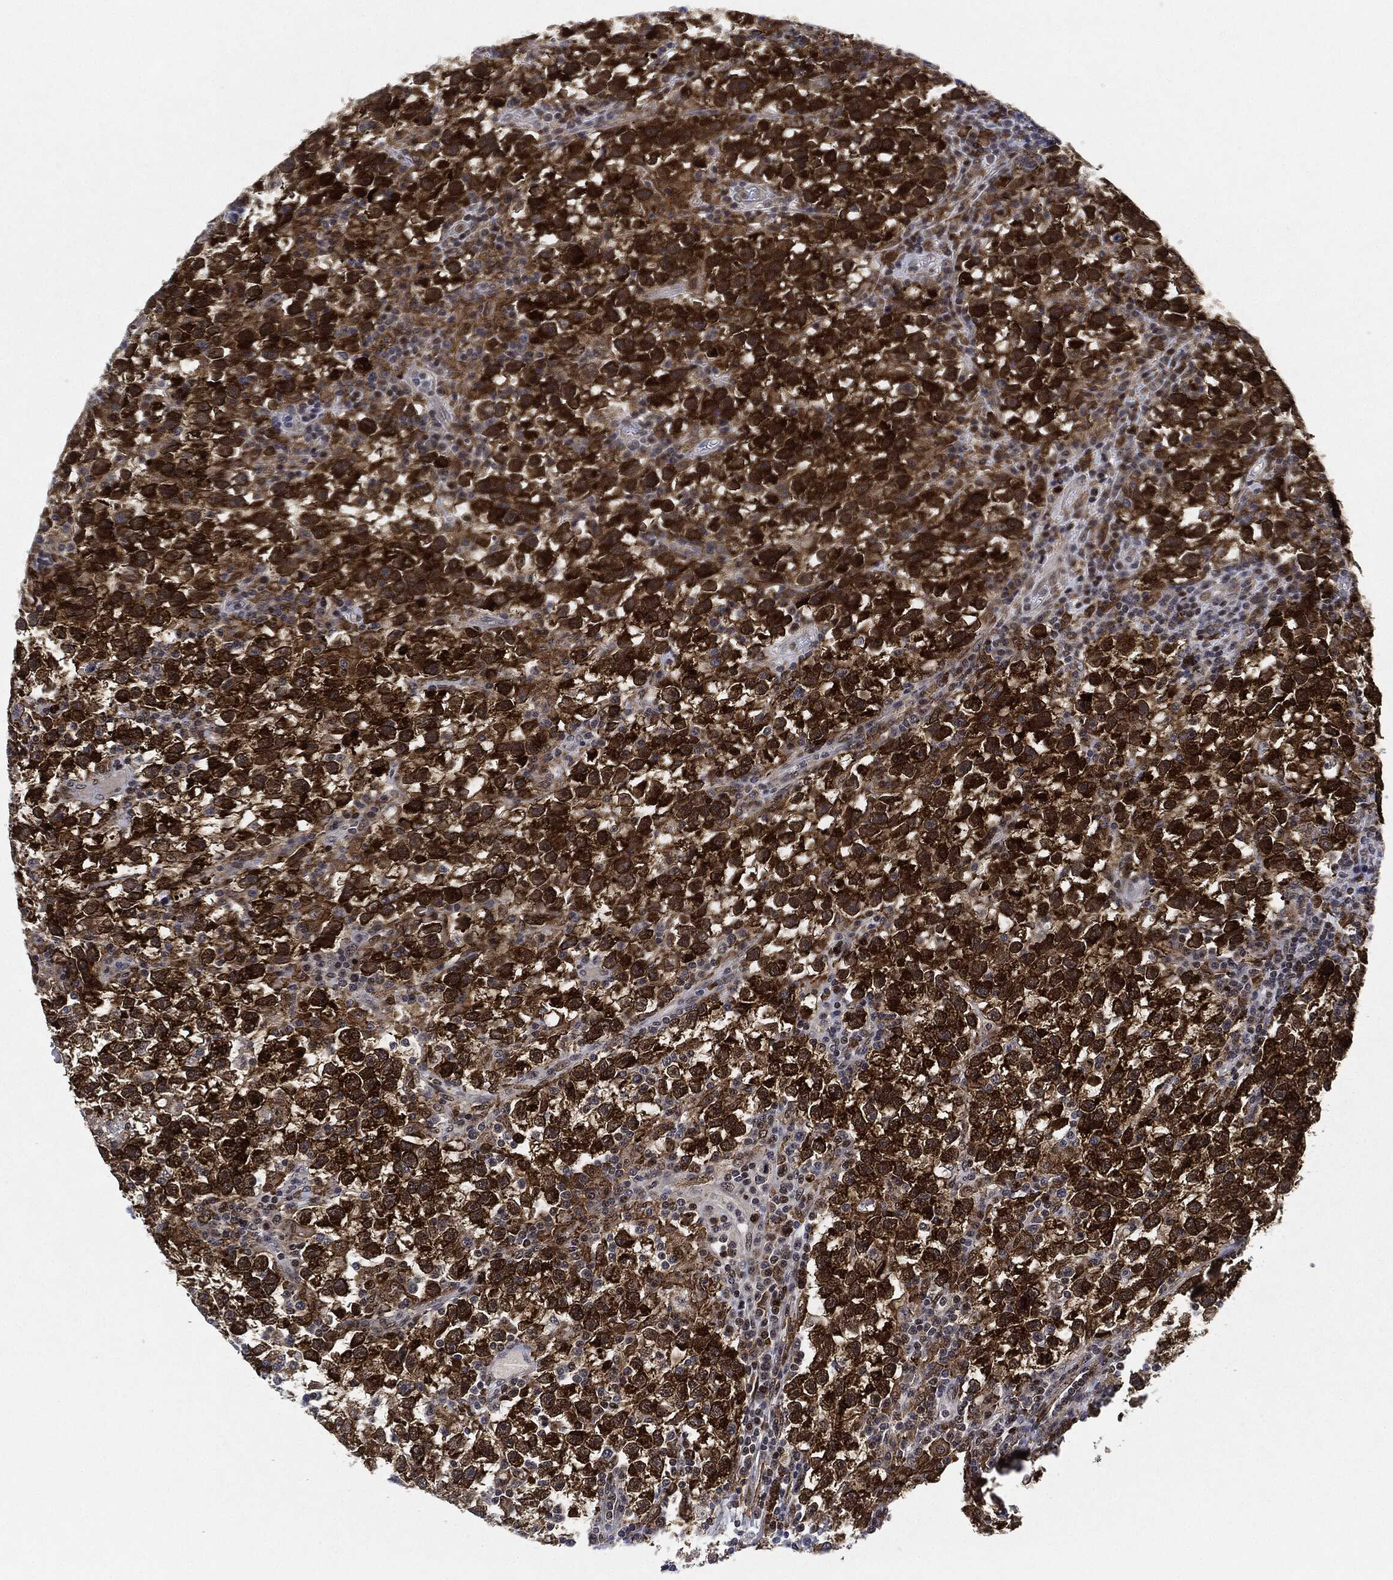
{"staining": {"intensity": "strong", "quantity": ">75%", "location": "cytoplasmic/membranous"}, "tissue": "testis cancer", "cell_type": "Tumor cells", "image_type": "cancer", "snomed": [{"axis": "morphology", "description": "Seminoma, NOS"}, {"axis": "topography", "description": "Testis"}], "caption": "Testis cancer was stained to show a protein in brown. There is high levels of strong cytoplasmic/membranous expression in about >75% of tumor cells. The protein is shown in brown color, while the nuclei are stained blue.", "gene": "NANOS3", "patient": {"sex": "male", "age": 47}}